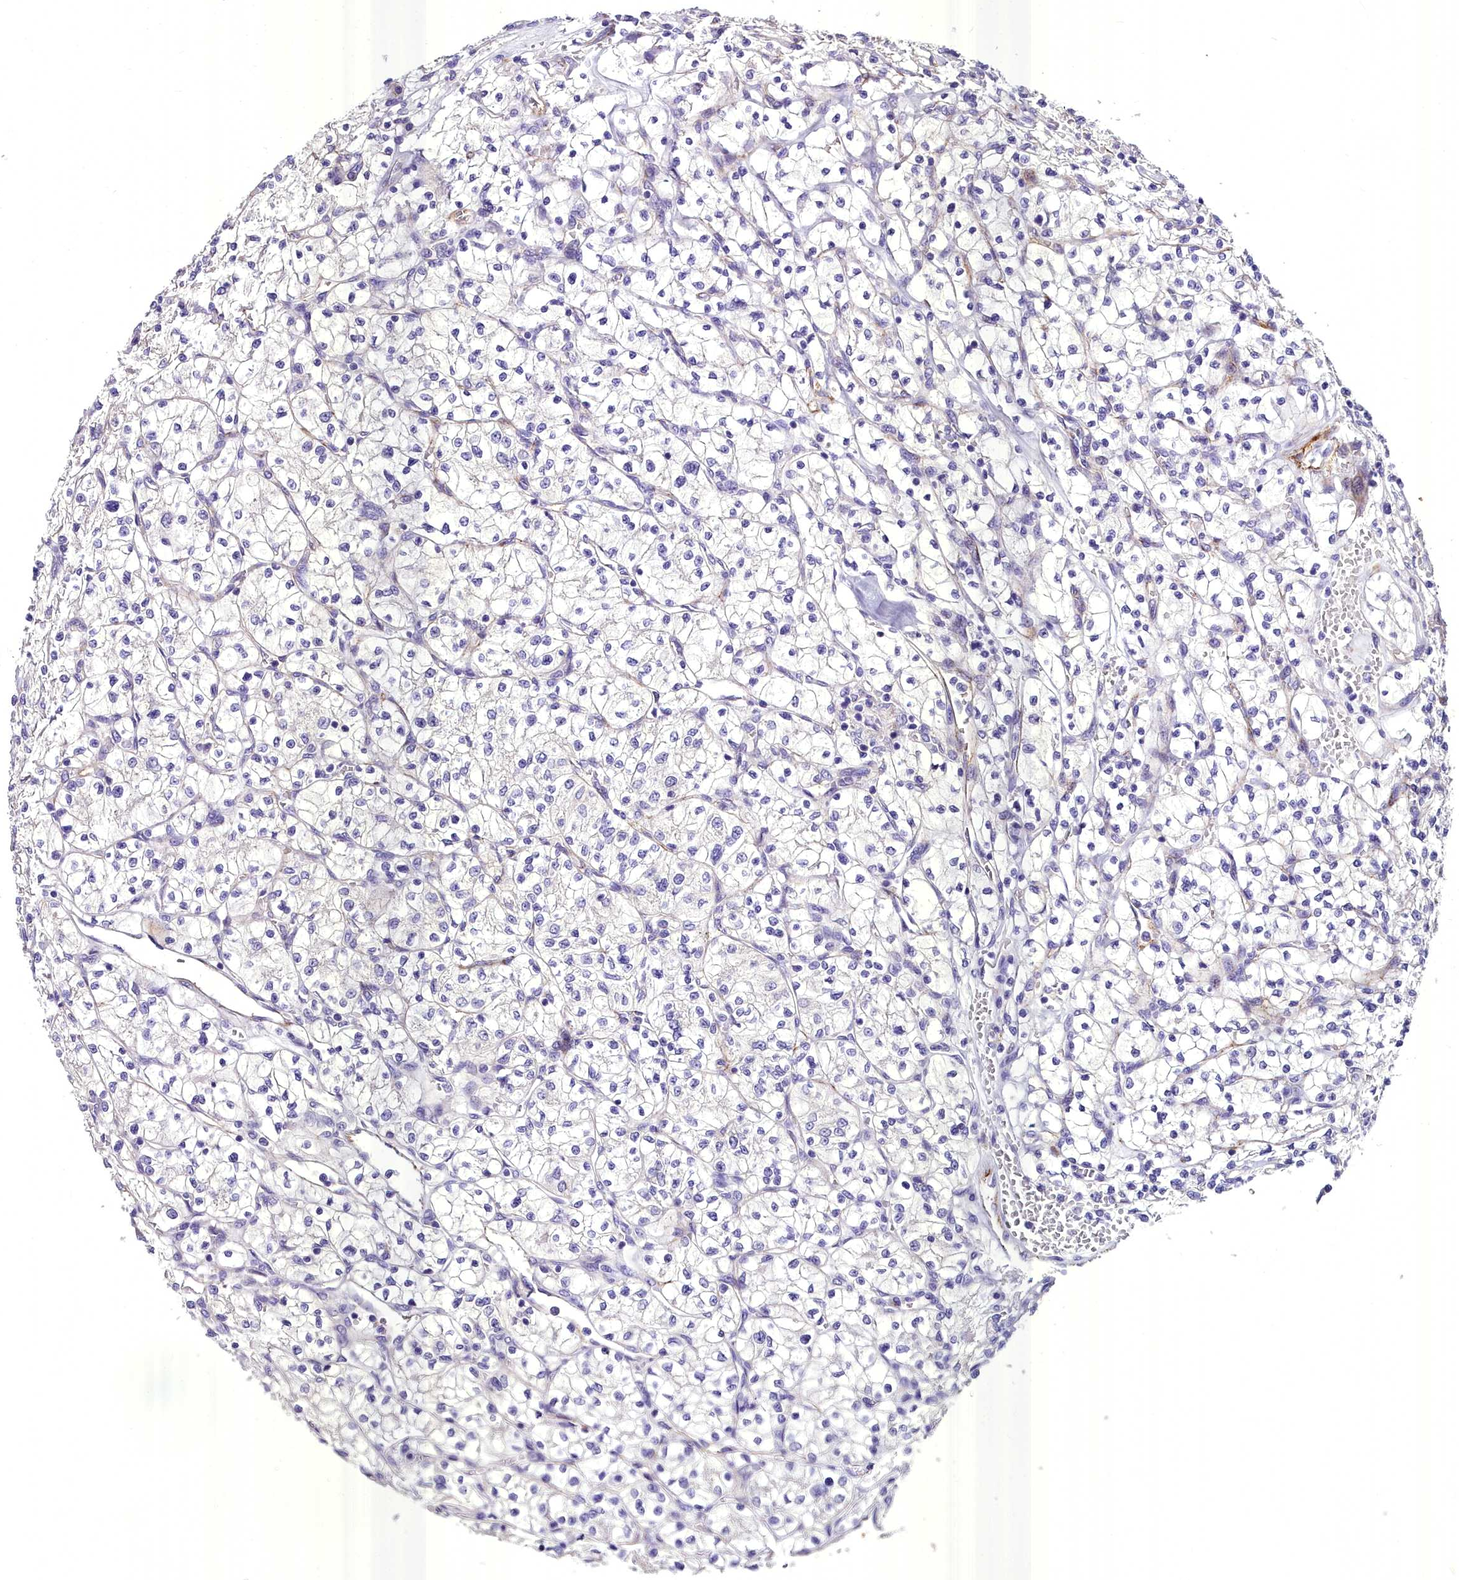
{"staining": {"intensity": "negative", "quantity": "none", "location": "none"}, "tissue": "renal cancer", "cell_type": "Tumor cells", "image_type": "cancer", "snomed": [{"axis": "morphology", "description": "Adenocarcinoma, NOS"}, {"axis": "topography", "description": "Kidney"}], "caption": "Tumor cells are negative for brown protein staining in renal adenocarcinoma.", "gene": "MS4A18", "patient": {"sex": "female", "age": 64}}